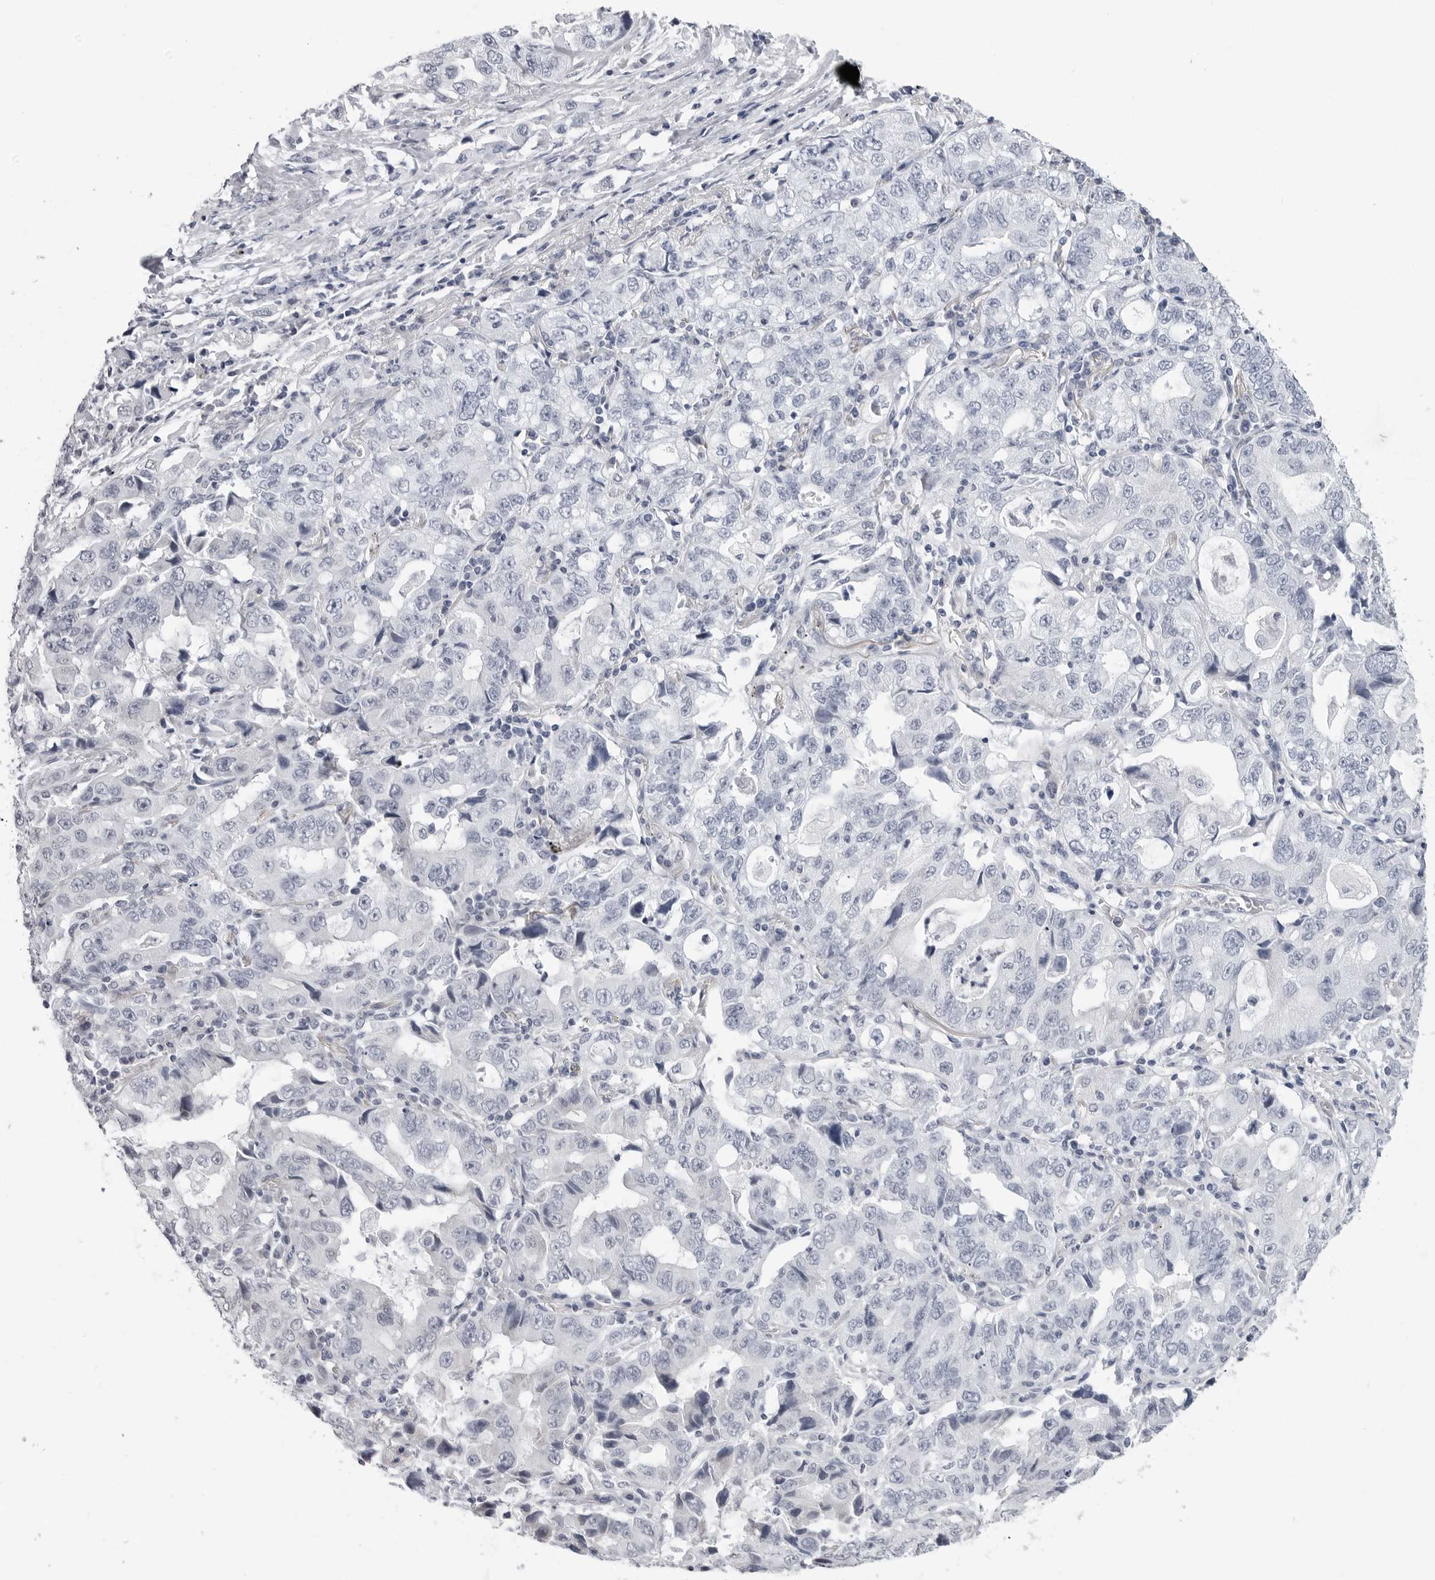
{"staining": {"intensity": "negative", "quantity": "none", "location": "none"}, "tissue": "lung cancer", "cell_type": "Tumor cells", "image_type": "cancer", "snomed": [{"axis": "morphology", "description": "Adenocarcinoma, NOS"}, {"axis": "topography", "description": "Lung"}], "caption": "Lung cancer stained for a protein using IHC demonstrates no staining tumor cells.", "gene": "PGA3", "patient": {"sex": "female", "age": 51}}